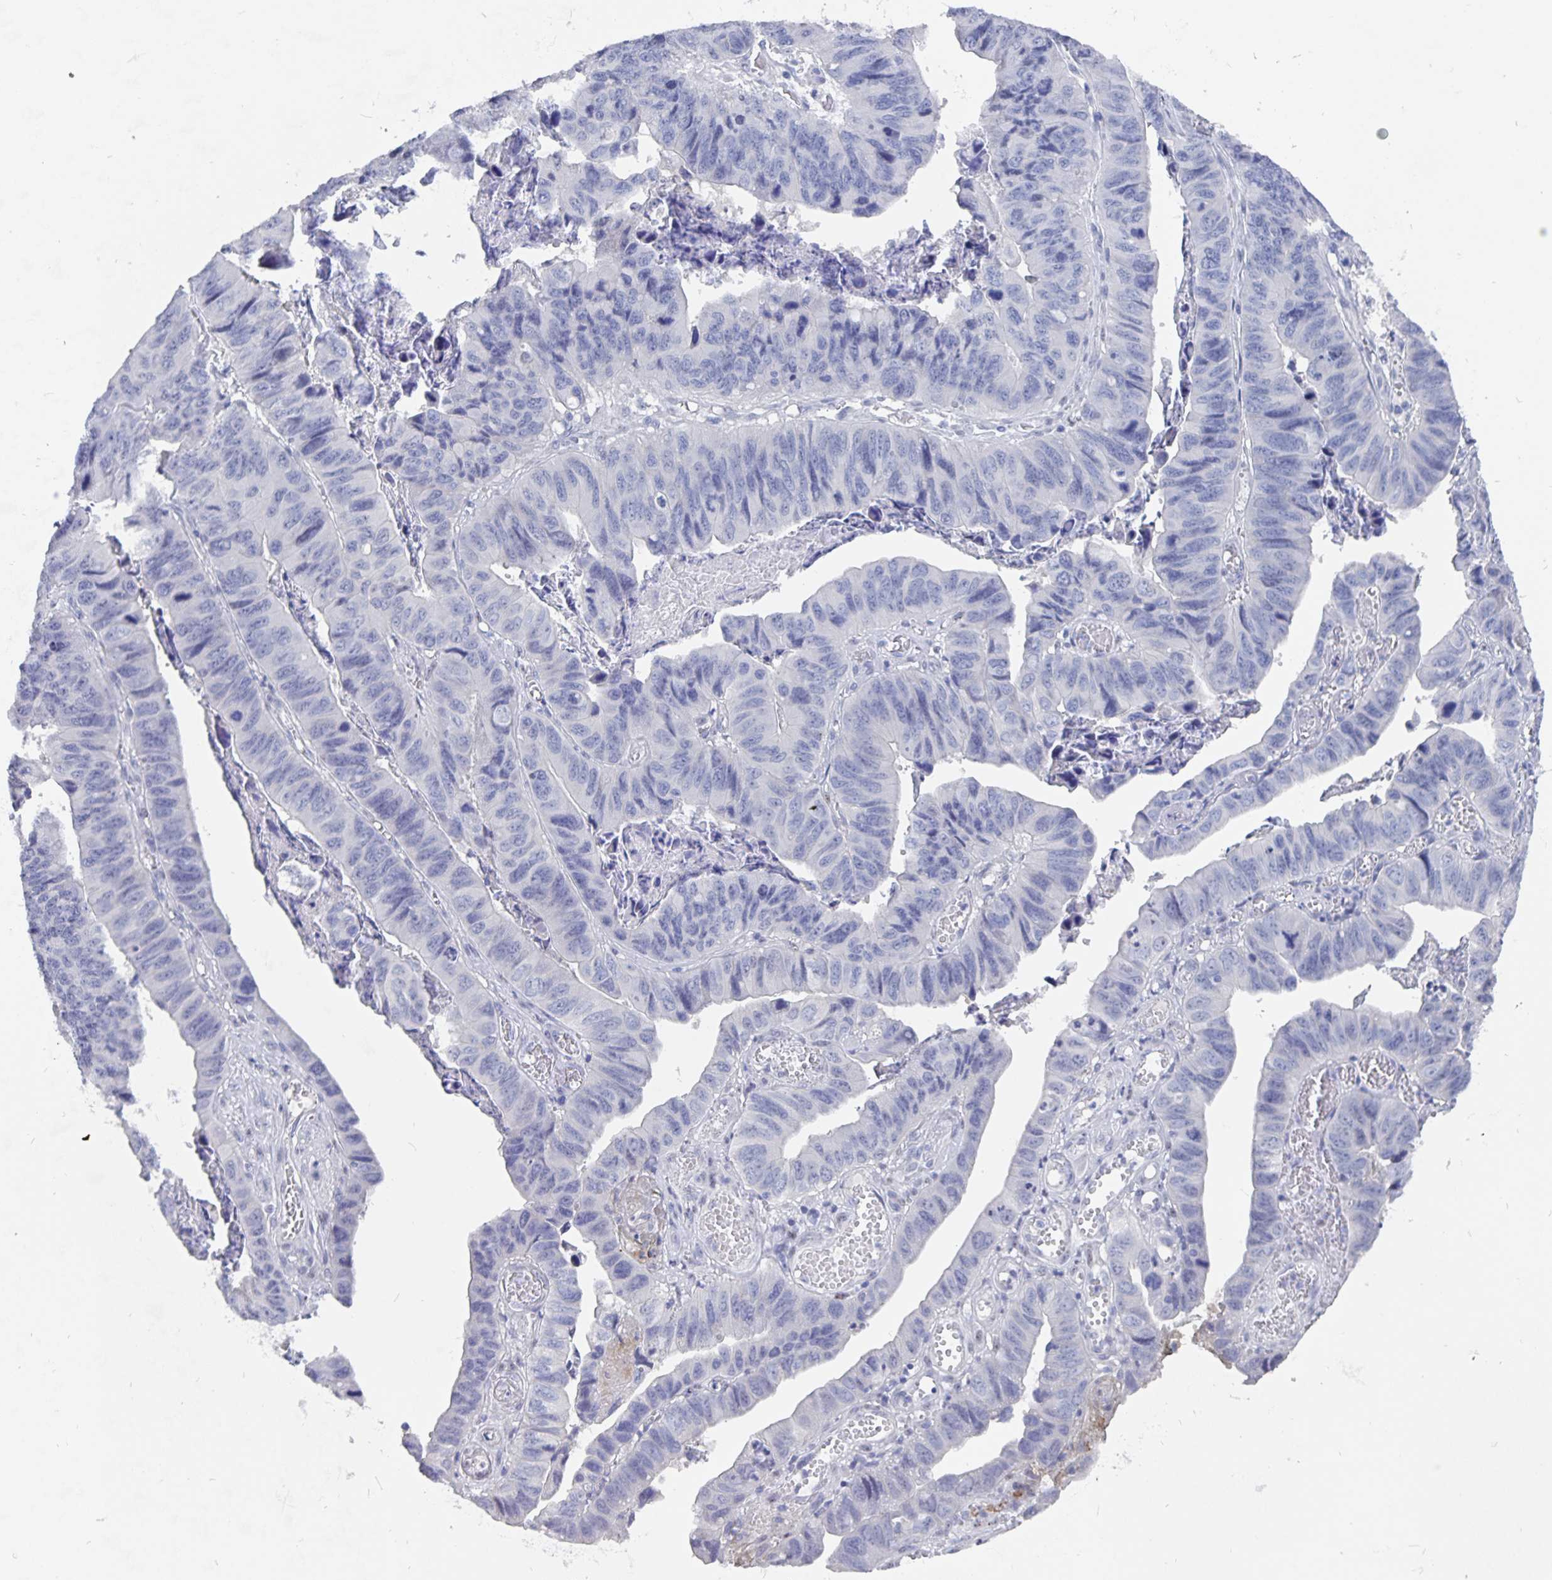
{"staining": {"intensity": "negative", "quantity": "none", "location": "none"}, "tissue": "stomach cancer", "cell_type": "Tumor cells", "image_type": "cancer", "snomed": [{"axis": "morphology", "description": "Adenocarcinoma, NOS"}, {"axis": "topography", "description": "Stomach, lower"}], "caption": "Tumor cells show no significant protein staining in stomach adenocarcinoma. (DAB (3,3'-diaminobenzidine) immunohistochemistry, high magnification).", "gene": "SMOC1", "patient": {"sex": "male", "age": 77}}